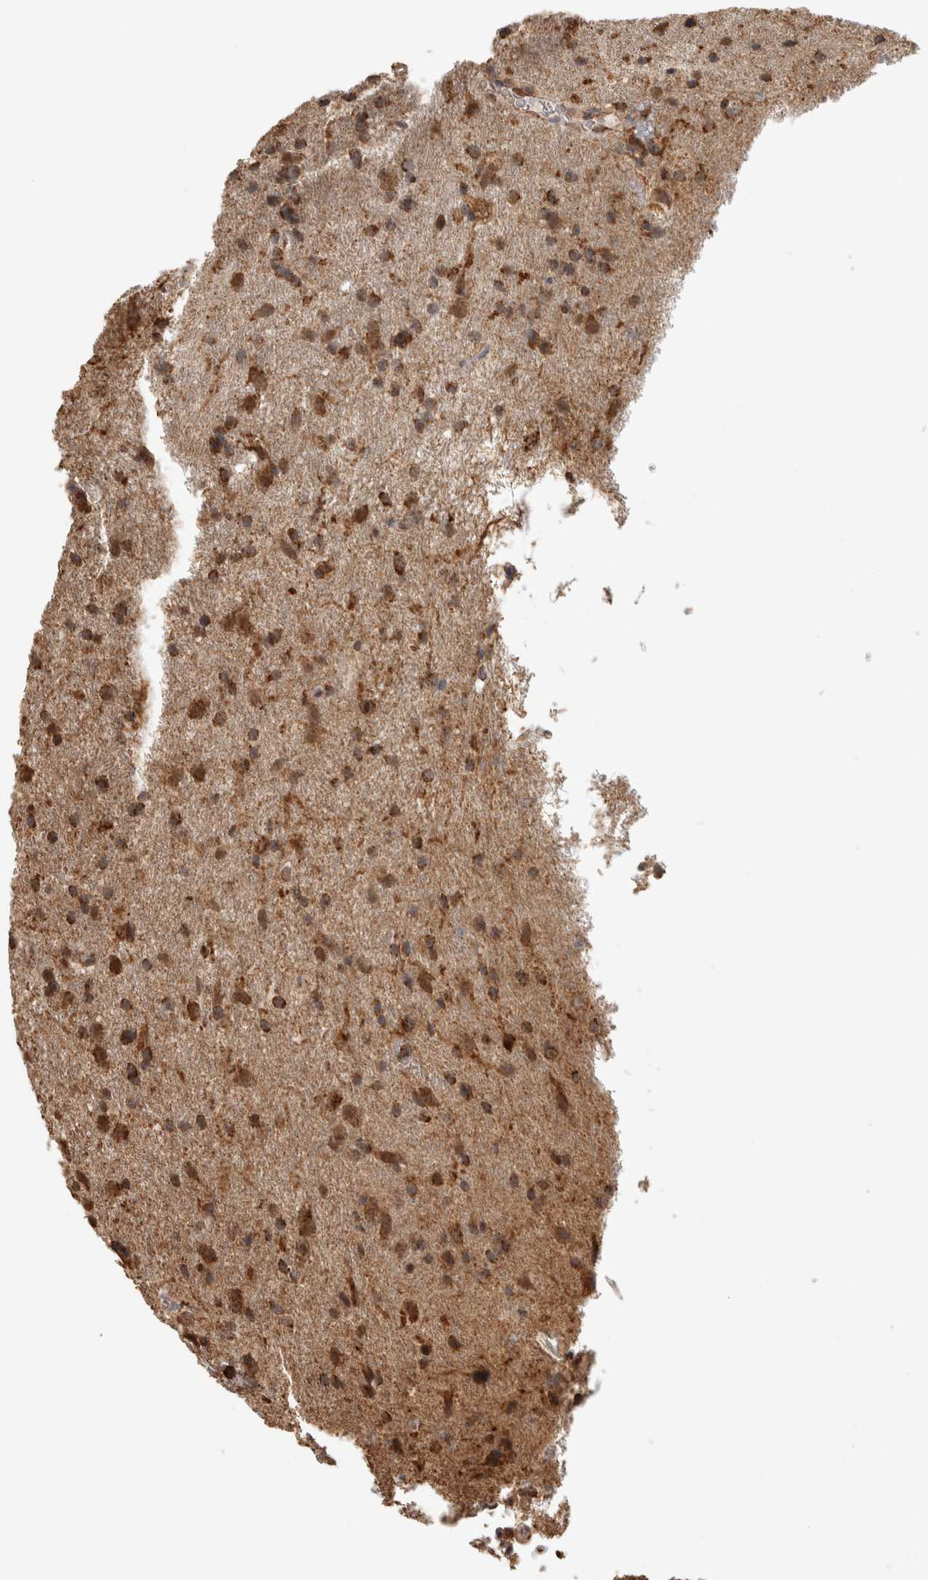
{"staining": {"intensity": "strong", "quantity": ">75%", "location": "cytoplasmic/membranous"}, "tissue": "glioma", "cell_type": "Tumor cells", "image_type": "cancer", "snomed": [{"axis": "morphology", "description": "Glioma, malignant, Low grade"}, {"axis": "topography", "description": "Brain"}], "caption": "Protein expression by IHC displays strong cytoplasmic/membranous staining in about >75% of tumor cells in low-grade glioma (malignant).", "gene": "BNIP3L", "patient": {"sex": "male", "age": 77}}